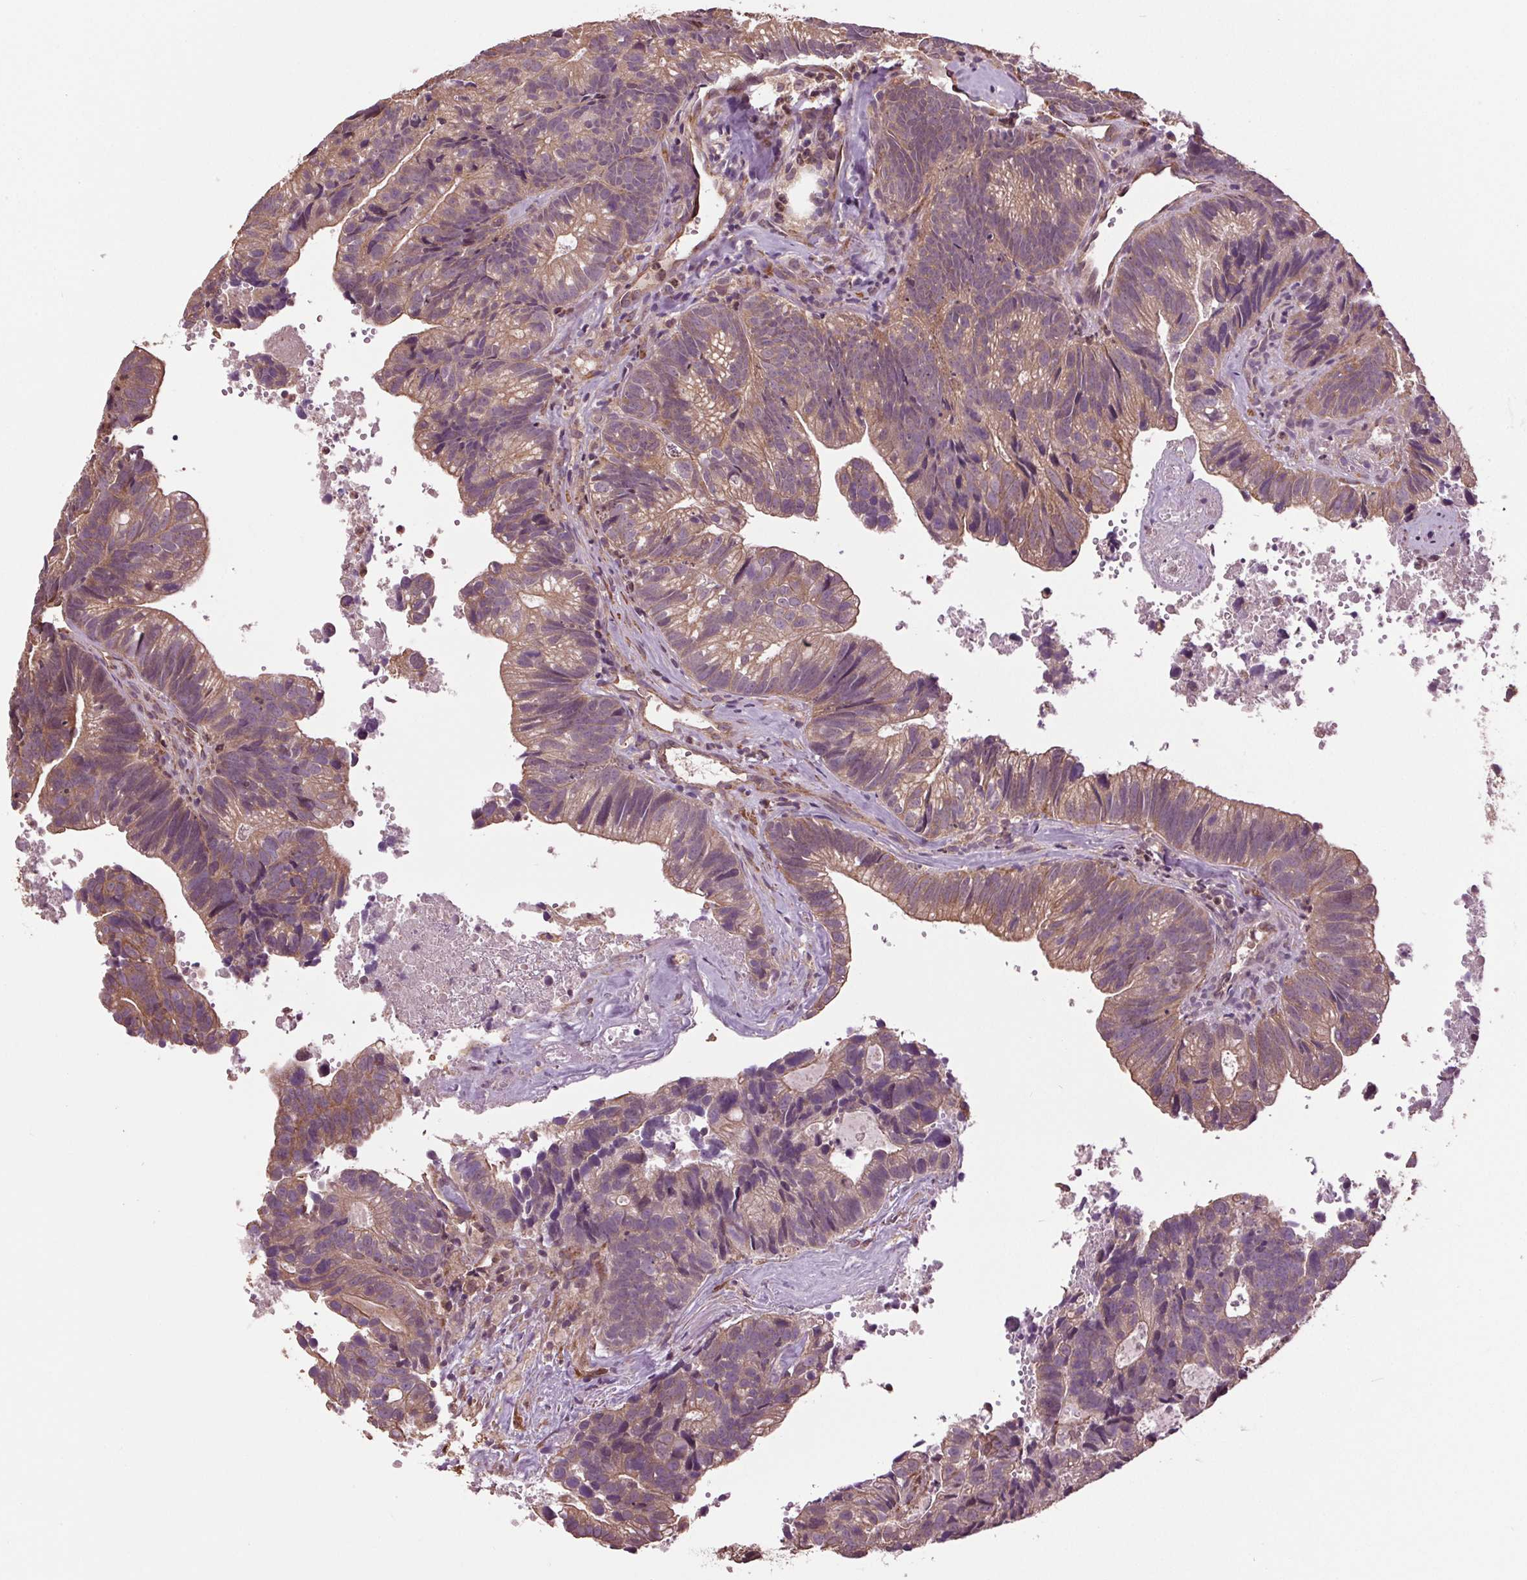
{"staining": {"intensity": "weak", "quantity": ">75%", "location": "cytoplasmic/membranous"}, "tissue": "head and neck cancer", "cell_type": "Tumor cells", "image_type": "cancer", "snomed": [{"axis": "morphology", "description": "Adenocarcinoma, NOS"}, {"axis": "topography", "description": "Head-Neck"}], "caption": "High-power microscopy captured an IHC micrograph of head and neck cancer (adenocarcinoma), revealing weak cytoplasmic/membranous expression in approximately >75% of tumor cells.", "gene": "RNPEP", "patient": {"sex": "male", "age": 62}}